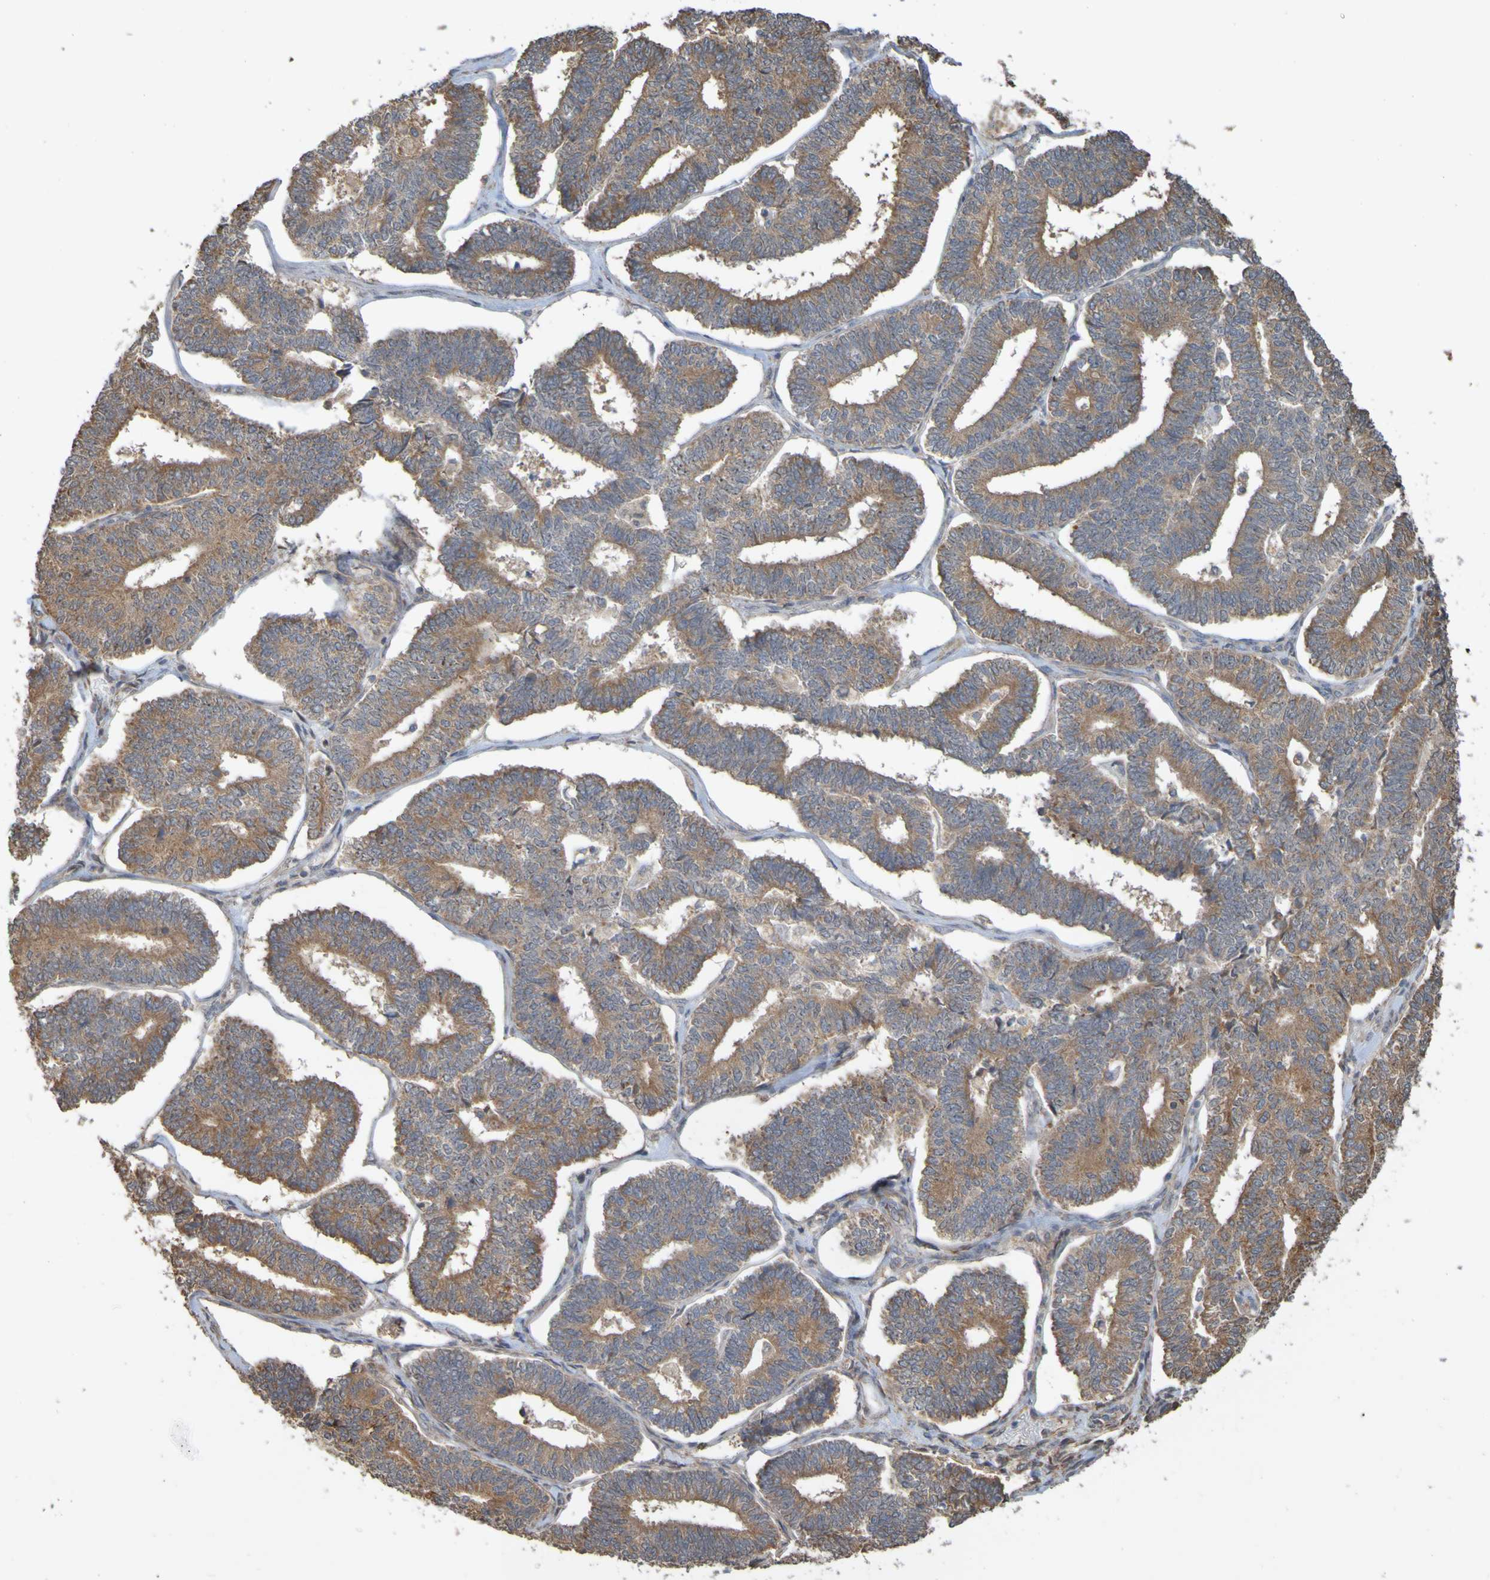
{"staining": {"intensity": "weak", "quantity": ">75%", "location": "cytoplasmic/membranous"}, "tissue": "endometrial cancer", "cell_type": "Tumor cells", "image_type": "cancer", "snomed": [{"axis": "morphology", "description": "Adenocarcinoma, NOS"}, {"axis": "topography", "description": "Endometrium"}], "caption": "Immunohistochemistry of endometrial cancer shows low levels of weak cytoplasmic/membranous positivity in approximately >75% of tumor cells.", "gene": "TMBIM1", "patient": {"sex": "female", "age": 70}}